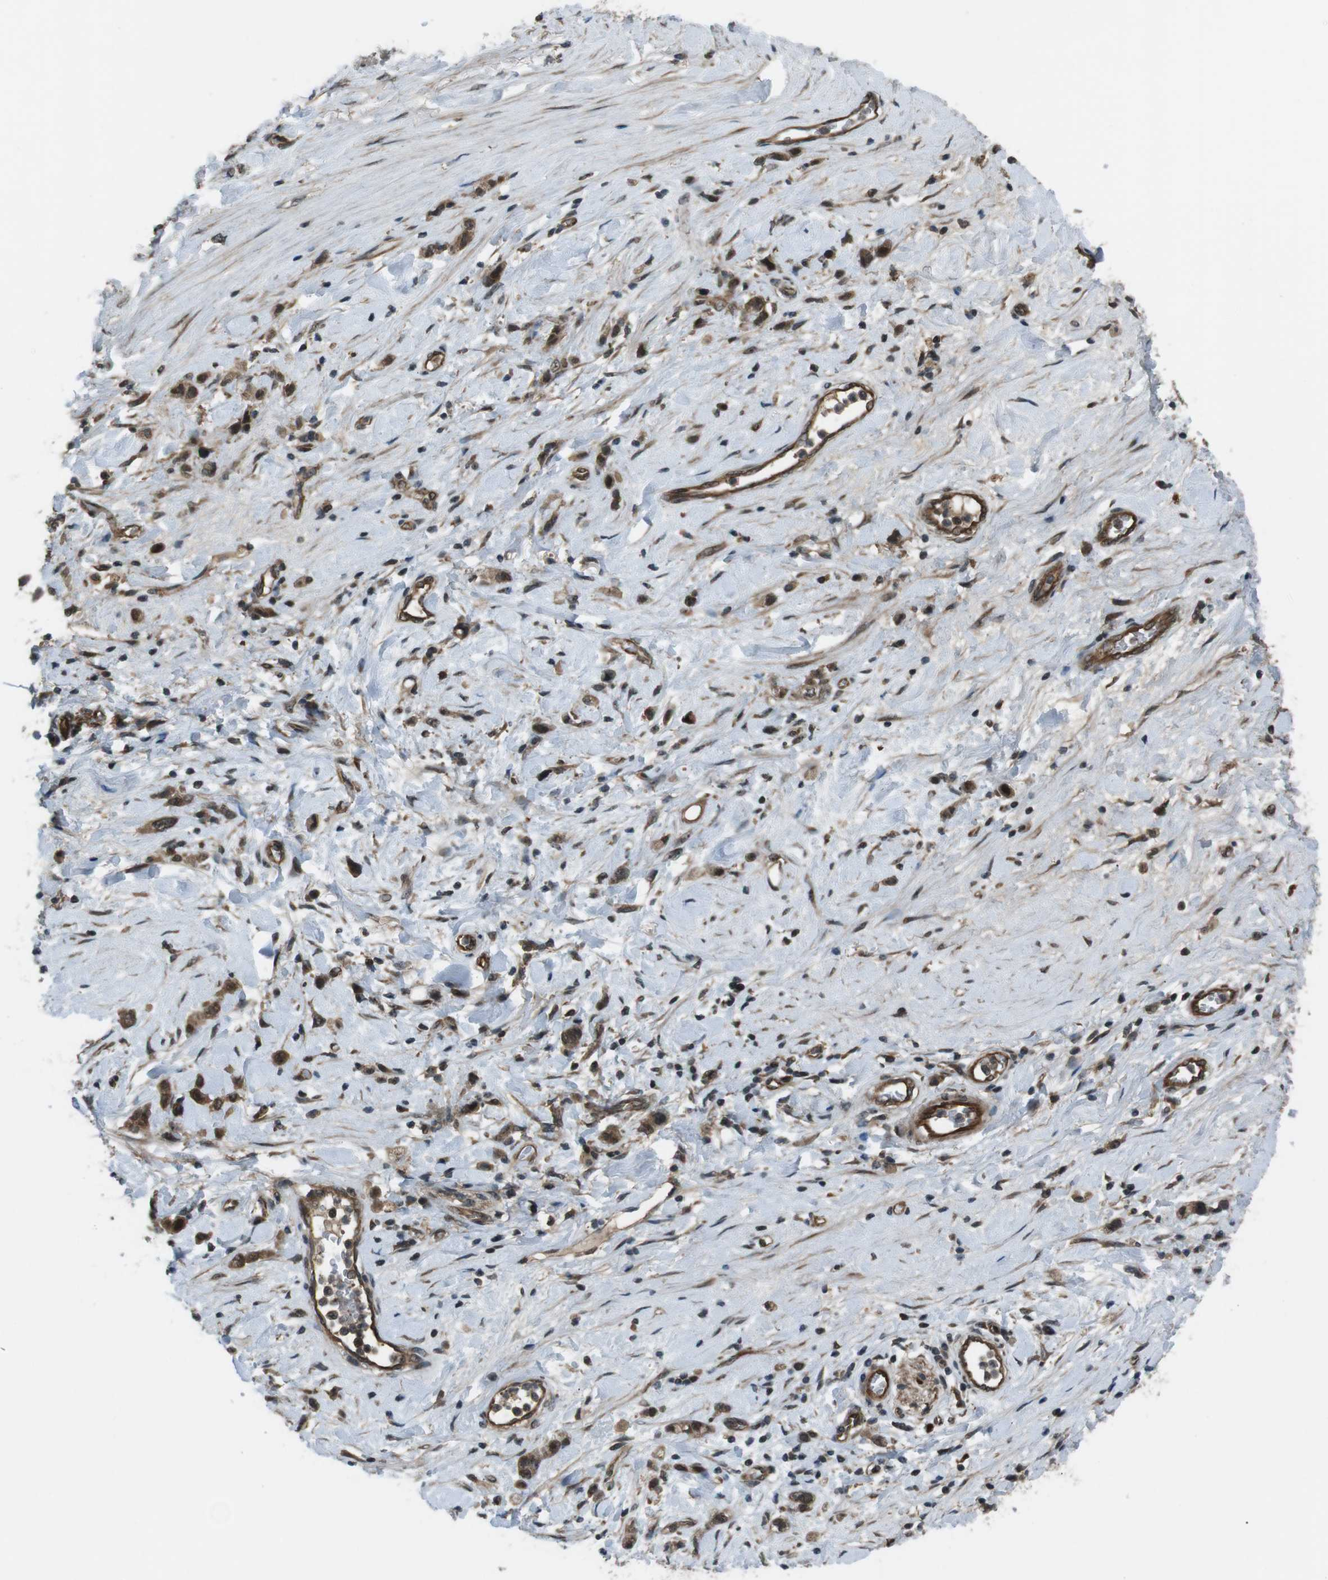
{"staining": {"intensity": "moderate", "quantity": ">75%", "location": "cytoplasmic/membranous,nuclear"}, "tissue": "stomach cancer", "cell_type": "Tumor cells", "image_type": "cancer", "snomed": [{"axis": "morphology", "description": "Normal tissue, NOS"}, {"axis": "morphology", "description": "Adenocarcinoma, NOS"}, {"axis": "morphology", "description": "Adenocarcinoma, High grade"}, {"axis": "topography", "description": "Stomach, upper"}, {"axis": "topography", "description": "Stomach"}], "caption": "Immunohistochemistry micrograph of human stomach cancer stained for a protein (brown), which displays medium levels of moderate cytoplasmic/membranous and nuclear expression in about >75% of tumor cells.", "gene": "TIAM2", "patient": {"sex": "female", "age": 65}}